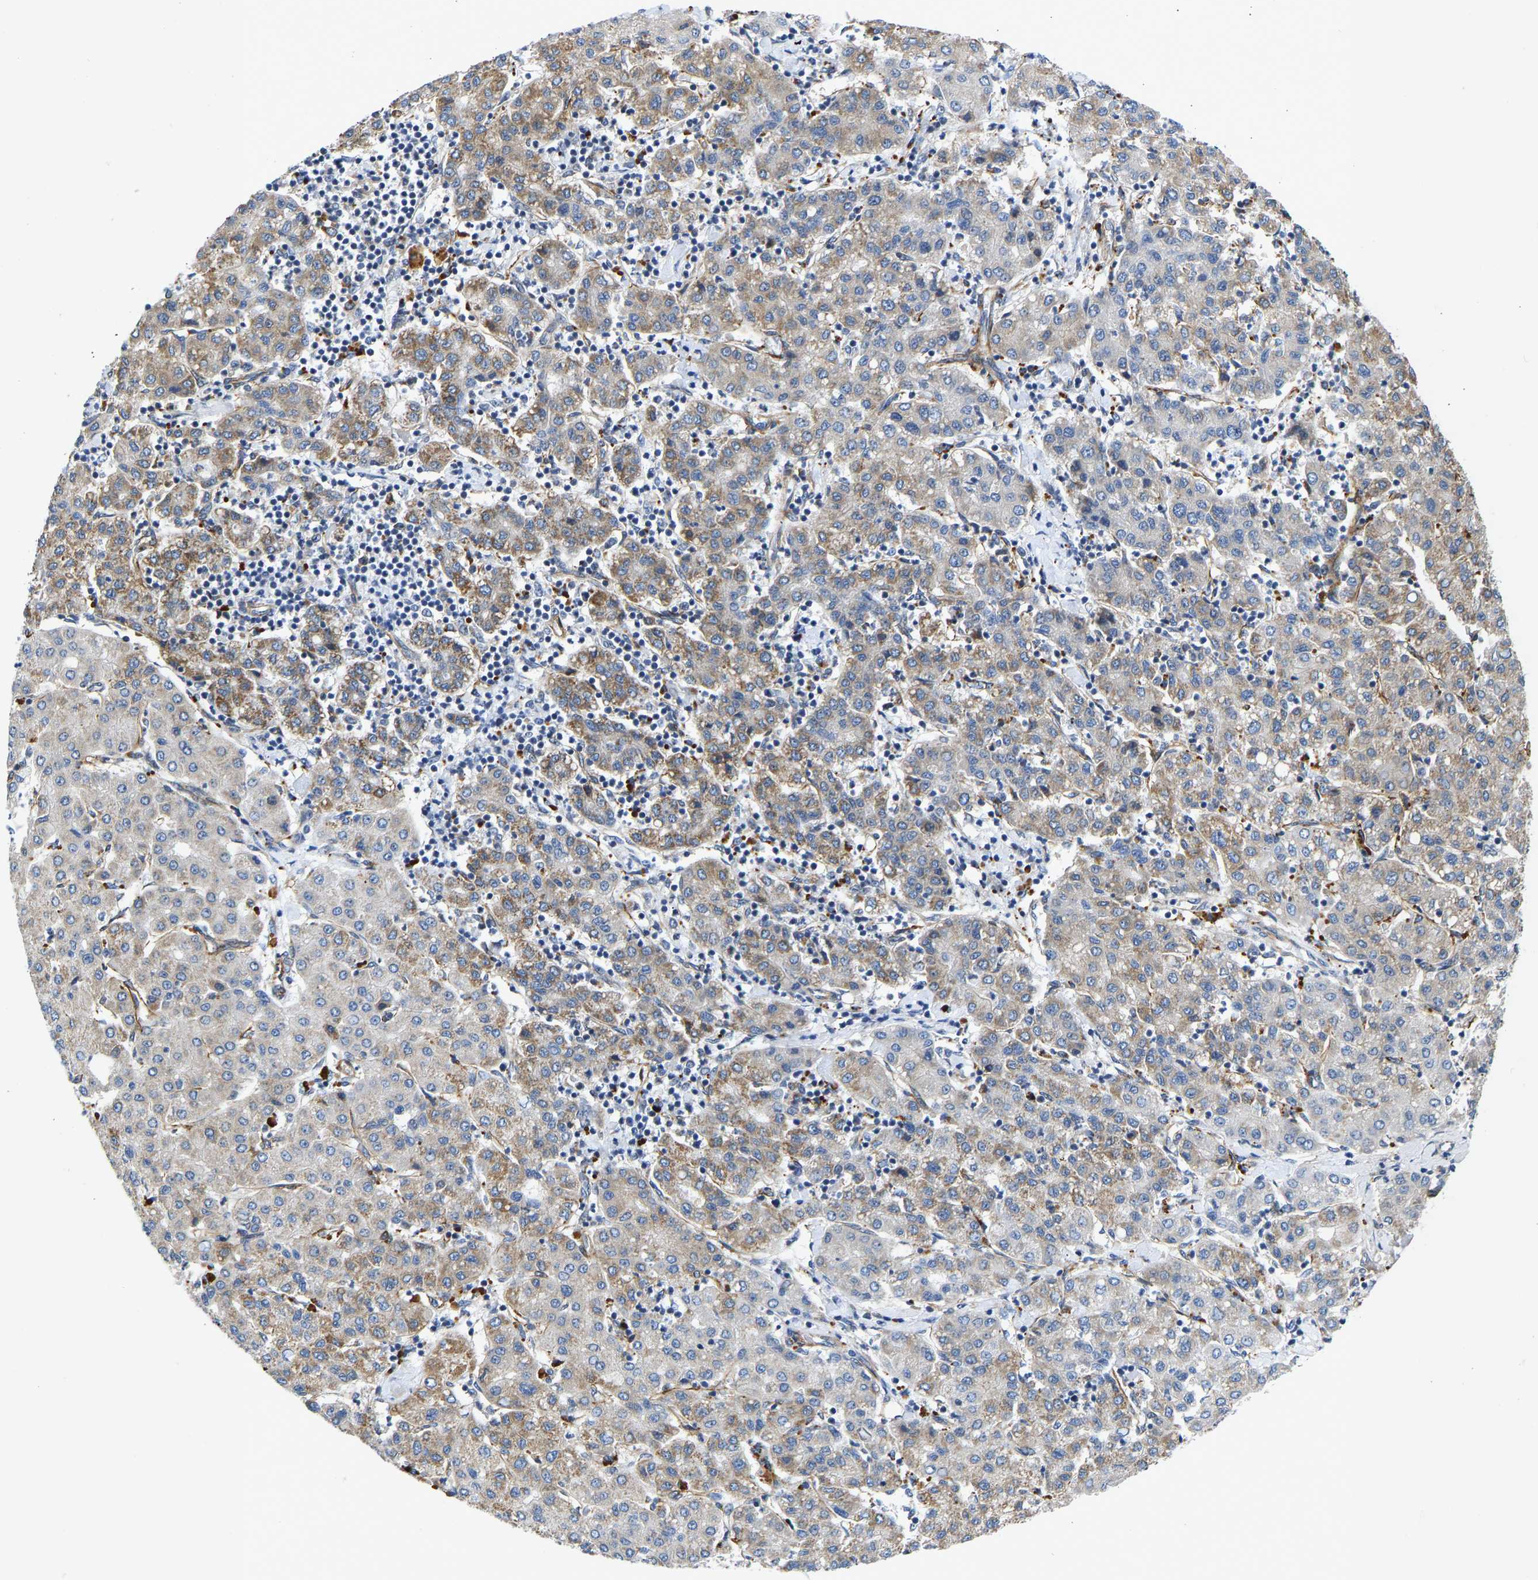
{"staining": {"intensity": "moderate", "quantity": "25%-75%", "location": "cytoplasmic/membranous"}, "tissue": "liver cancer", "cell_type": "Tumor cells", "image_type": "cancer", "snomed": [{"axis": "morphology", "description": "Carcinoma, Hepatocellular, NOS"}, {"axis": "topography", "description": "Liver"}], "caption": "Human liver cancer stained with a brown dye exhibits moderate cytoplasmic/membranous positive expression in about 25%-75% of tumor cells.", "gene": "RESF1", "patient": {"sex": "male", "age": 65}}